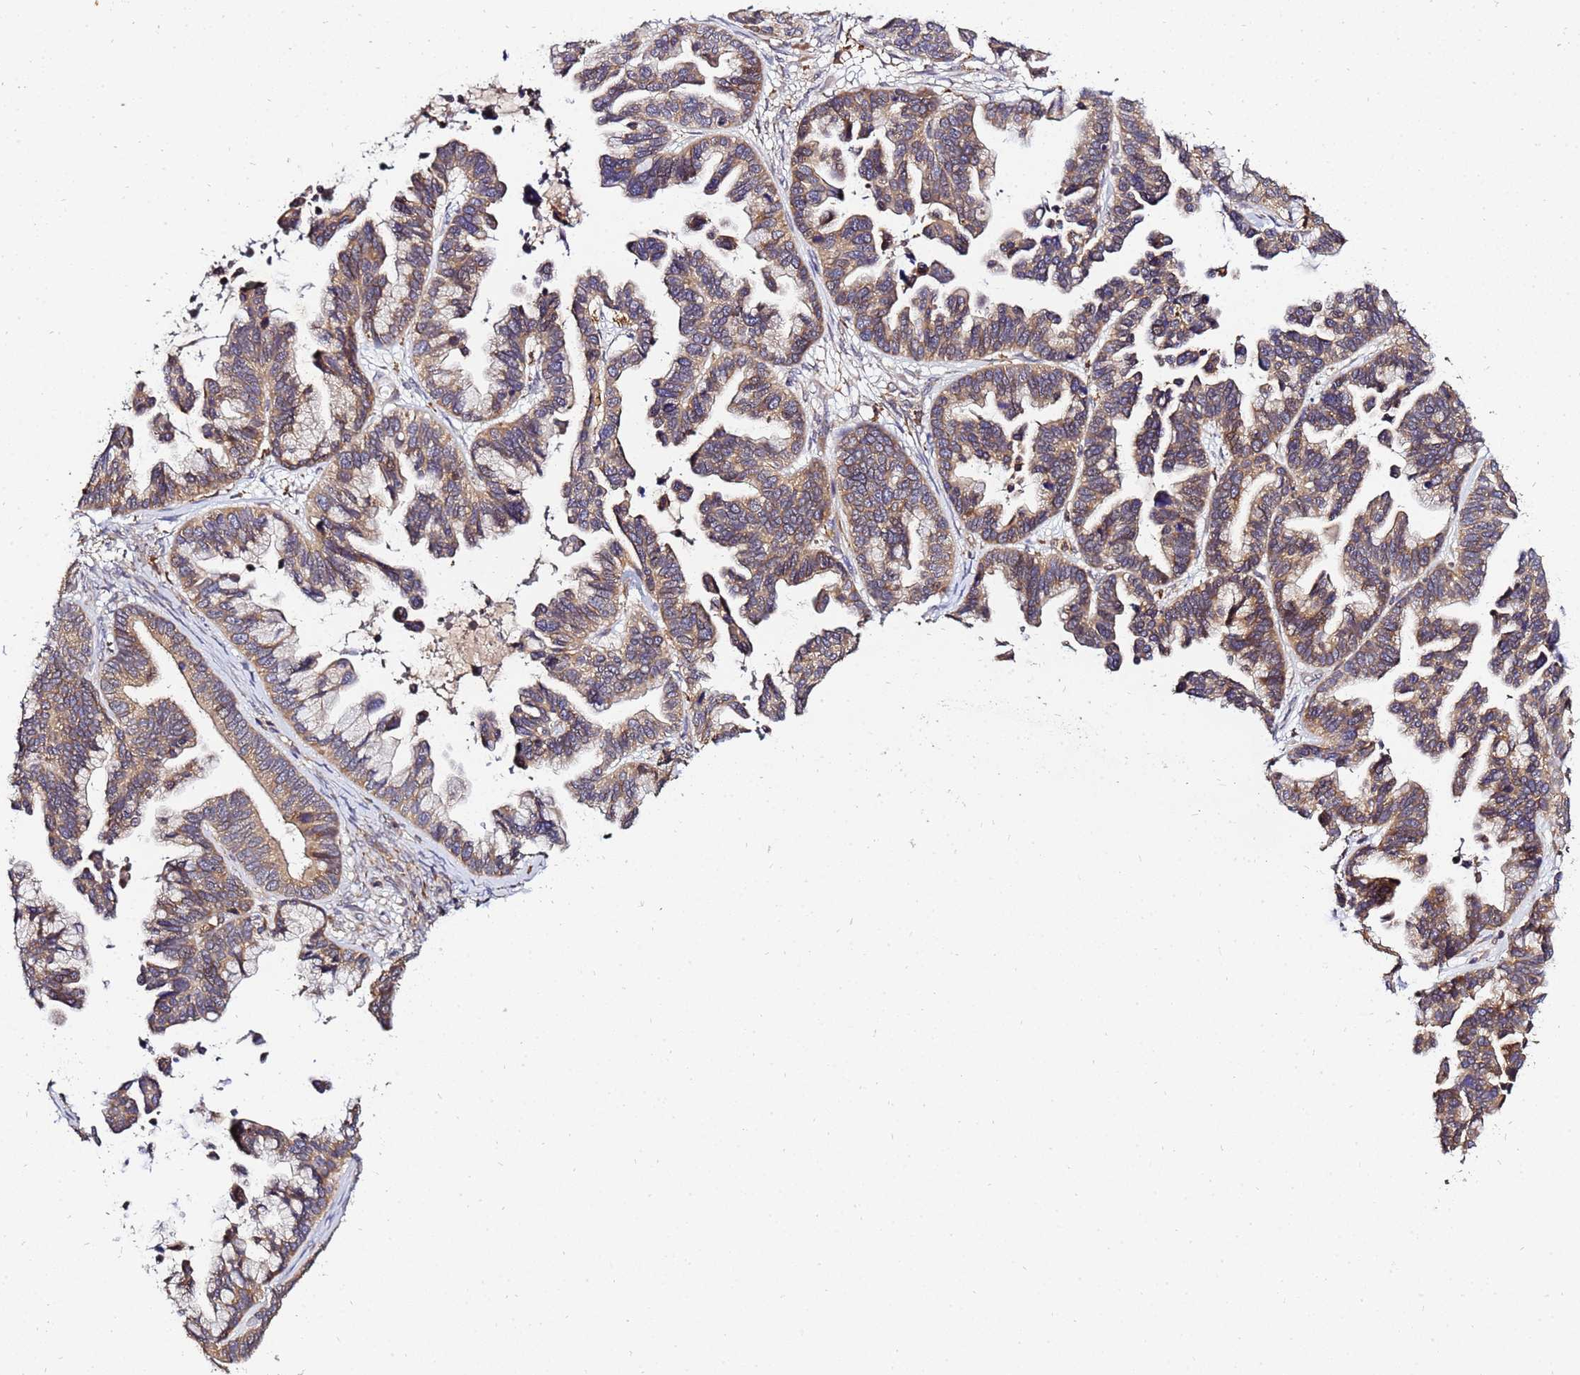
{"staining": {"intensity": "moderate", "quantity": ">75%", "location": "cytoplasmic/membranous"}, "tissue": "ovarian cancer", "cell_type": "Tumor cells", "image_type": "cancer", "snomed": [{"axis": "morphology", "description": "Cystadenocarcinoma, serous, NOS"}, {"axis": "topography", "description": "Ovary"}], "caption": "Immunohistochemistry (IHC) staining of ovarian cancer, which shows medium levels of moderate cytoplasmic/membranous staining in about >75% of tumor cells indicating moderate cytoplasmic/membranous protein staining. The staining was performed using DAB (3,3'-diaminobenzidine) (brown) for protein detection and nuclei were counterstained in hematoxylin (blue).", "gene": "ADPGK", "patient": {"sex": "female", "age": 56}}